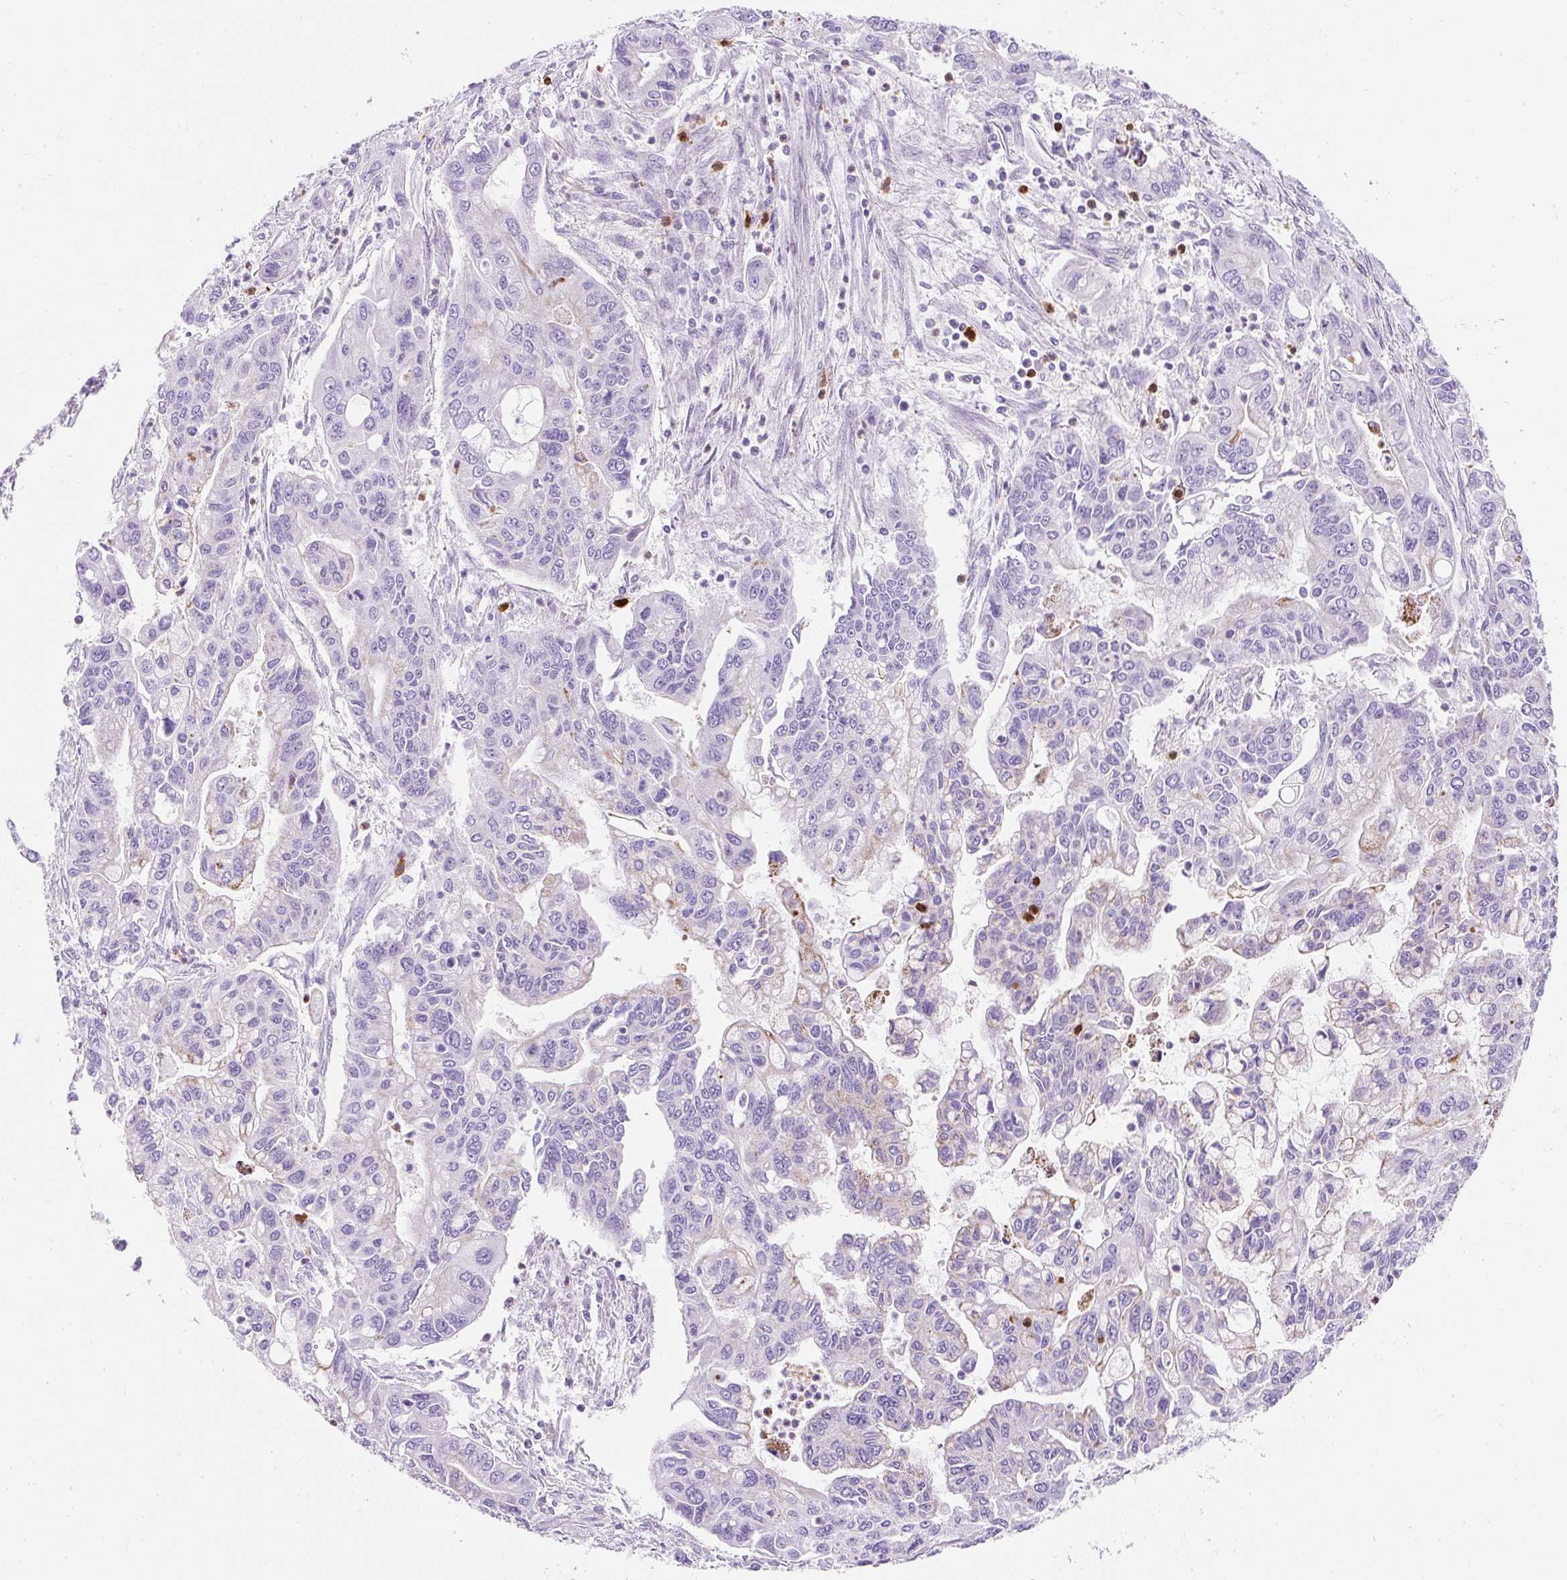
{"staining": {"intensity": "moderate", "quantity": "<25%", "location": "cytoplasmic/membranous"}, "tissue": "pancreatic cancer", "cell_type": "Tumor cells", "image_type": "cancer", "snomed": [{"axis": "morphology", "description": "Adenocarcinoma, NOS"}, {"axis": "topography", "description": "Pancreas"}], "caption": "This micrograph displays immunohistochemistry (IHC) staining of adenocarcinoma (pancreatic), with low moderate cytoplasmic/membranous positivity in about <25% of tumor cells.", "gene": "DAAM2", "patient": {"sex": "male", "age": 62}}